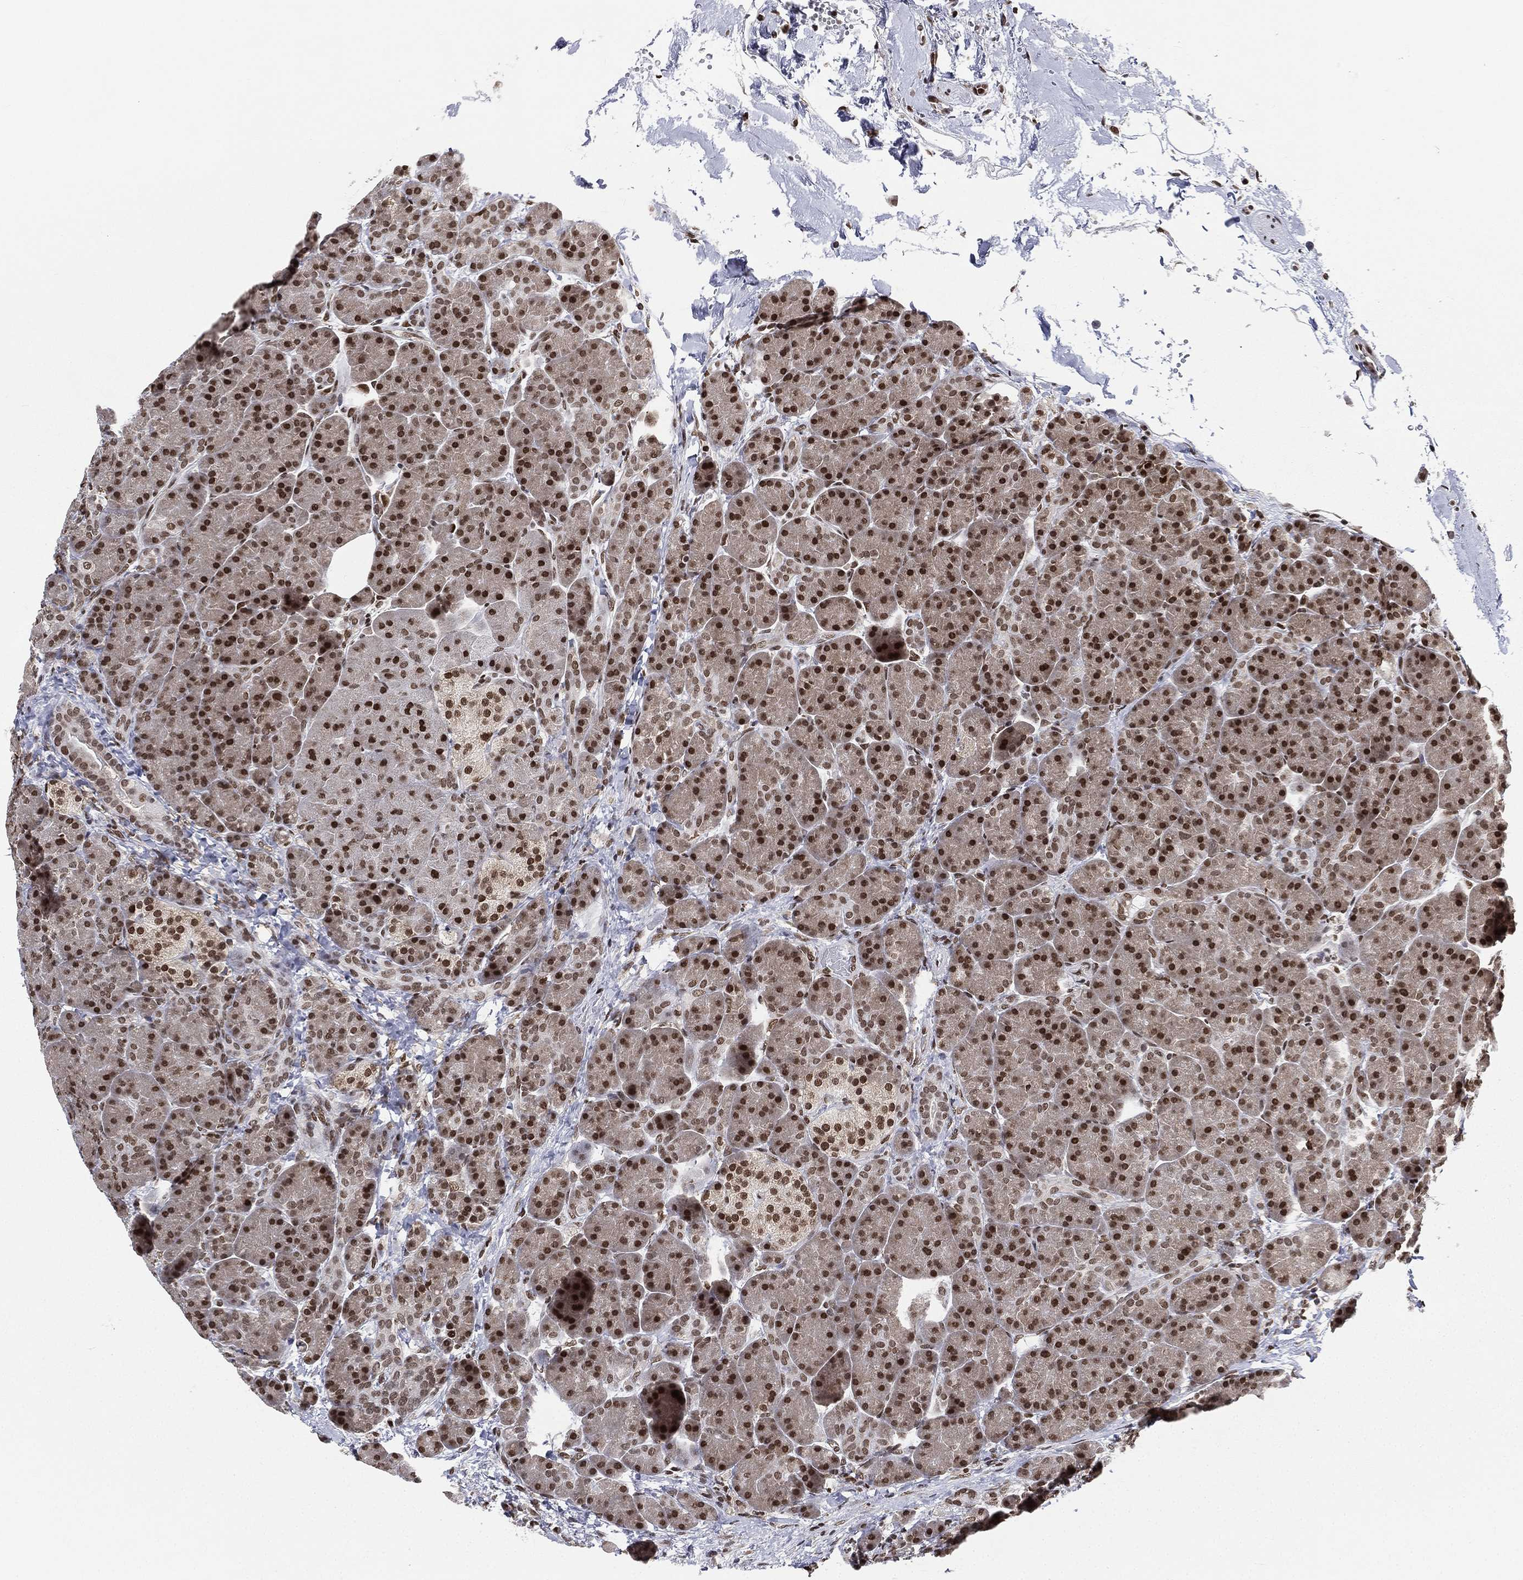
{"staining": {"intensity": "strong", "quantity": ">75%", "location": "nuclear"}, "tissue": "pancreas", "cell_type": "Exocrine glandular cells", "image_type": "normal", "snomed": [{"axis": "morphology", "description": "Normal tissue, NOS"}, {"axis": "topography", "description": "Pancreas"}], "caption": "Pancreas stained for a protein (brown) displays strong nuclear positive expression in about >75% of exocrine glandular cells.", "gene": "FUBP3", "patient": {"sex": "female", "age": 63}}